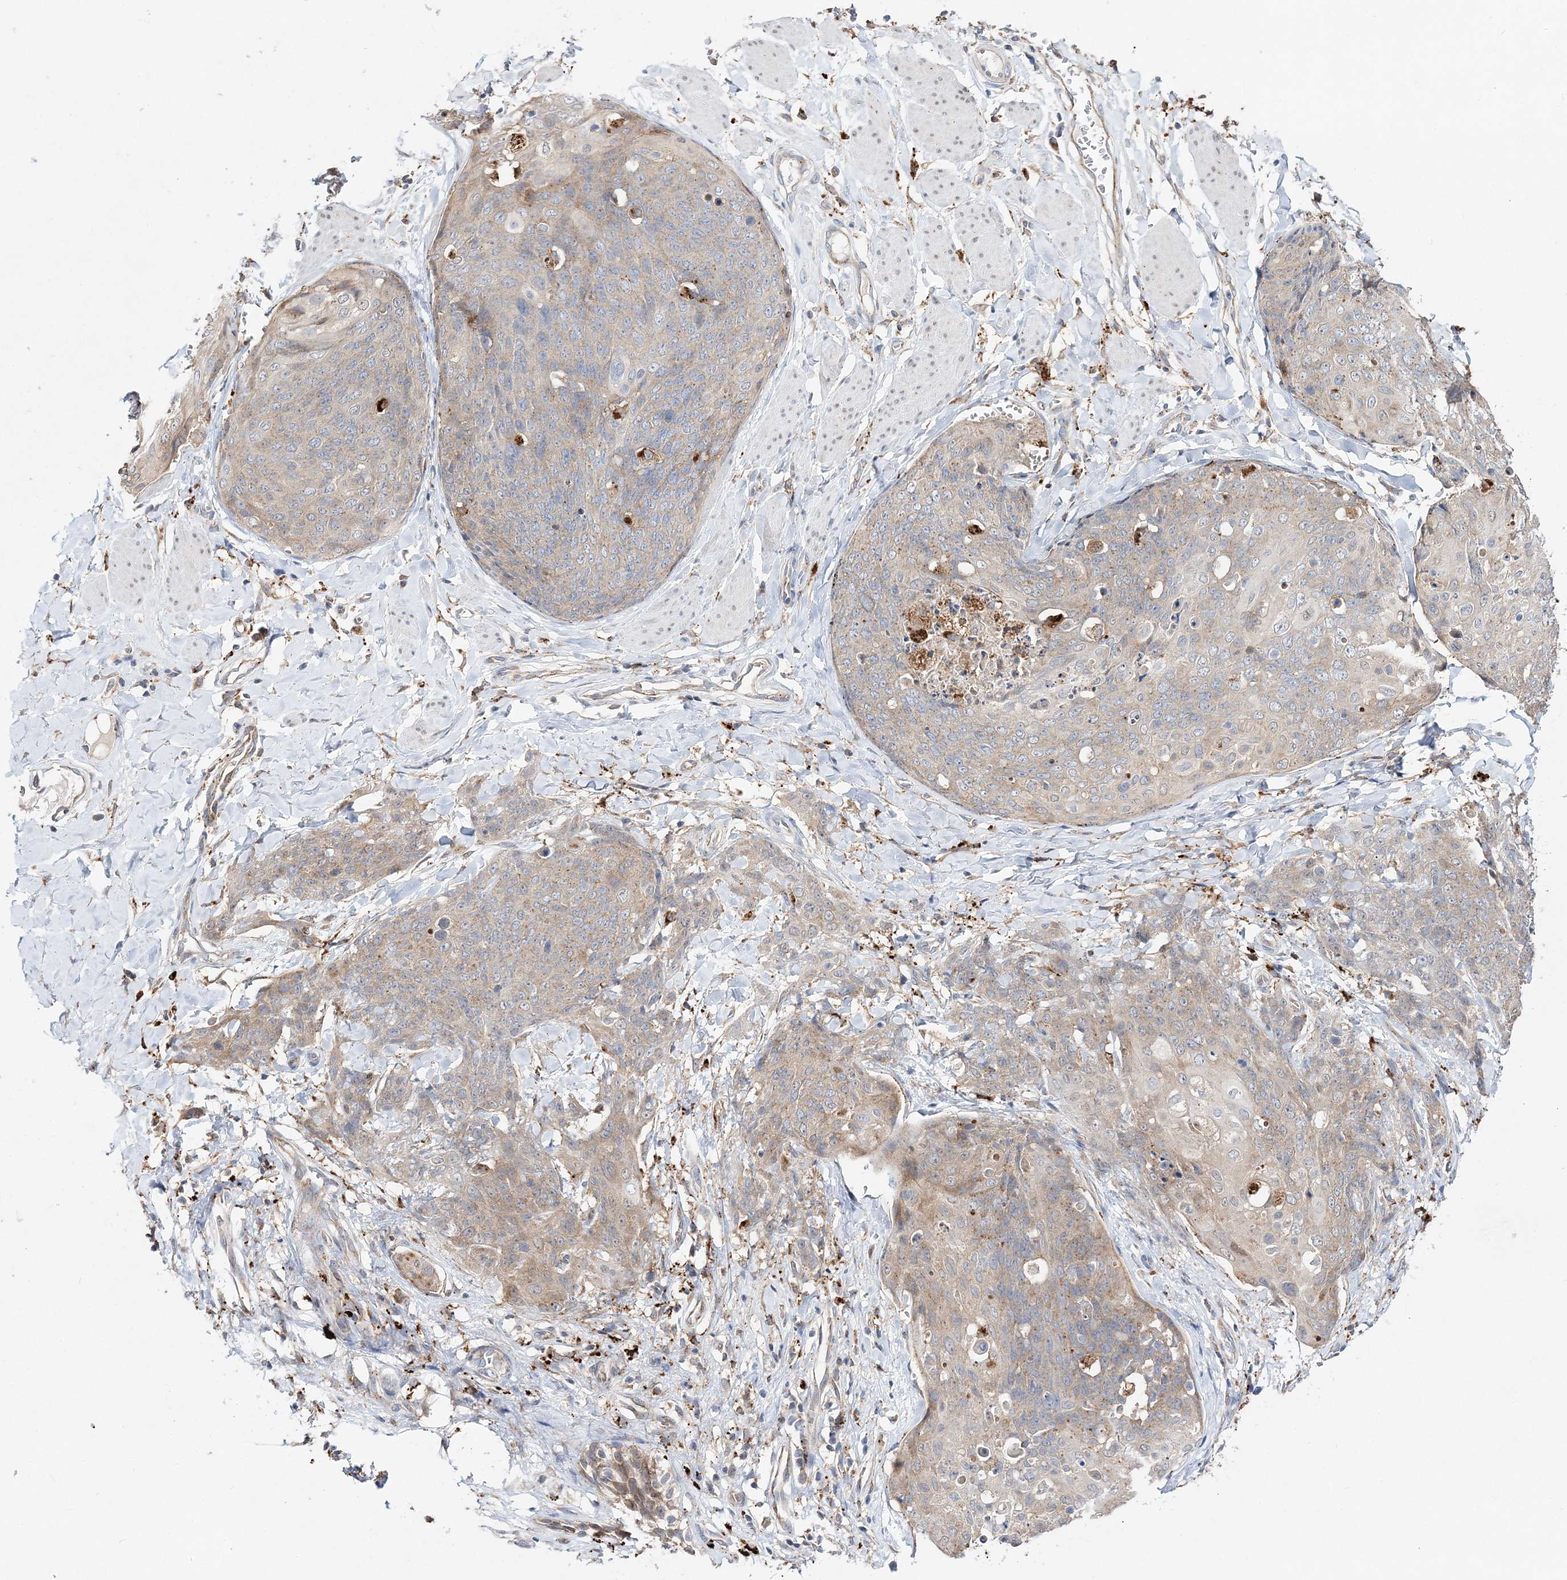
{"staining": {"intensity": "weak", "quantity": "25%-75%", "location": "cytoplasmic/membranous"}, "tissue": "skin cancer", "cell_type": "Tumor cells", "image_type": "cancer", "snomed": [{"axis": "morphology", "description": "Squamous cell carcinoma, NOS"}, {"axis": "topography", "description": "Skin"}, {"axis": "topography", "description": "Vulva"}], "caption": "Skin squamous cell carcinoma stained with IHC demonstrates weak cytoplasmic/membranous positivity in approximately 25%-75% of tumor cells.", "gene": "C3orf38", "patient": {"sex": "female", "age": 85}}